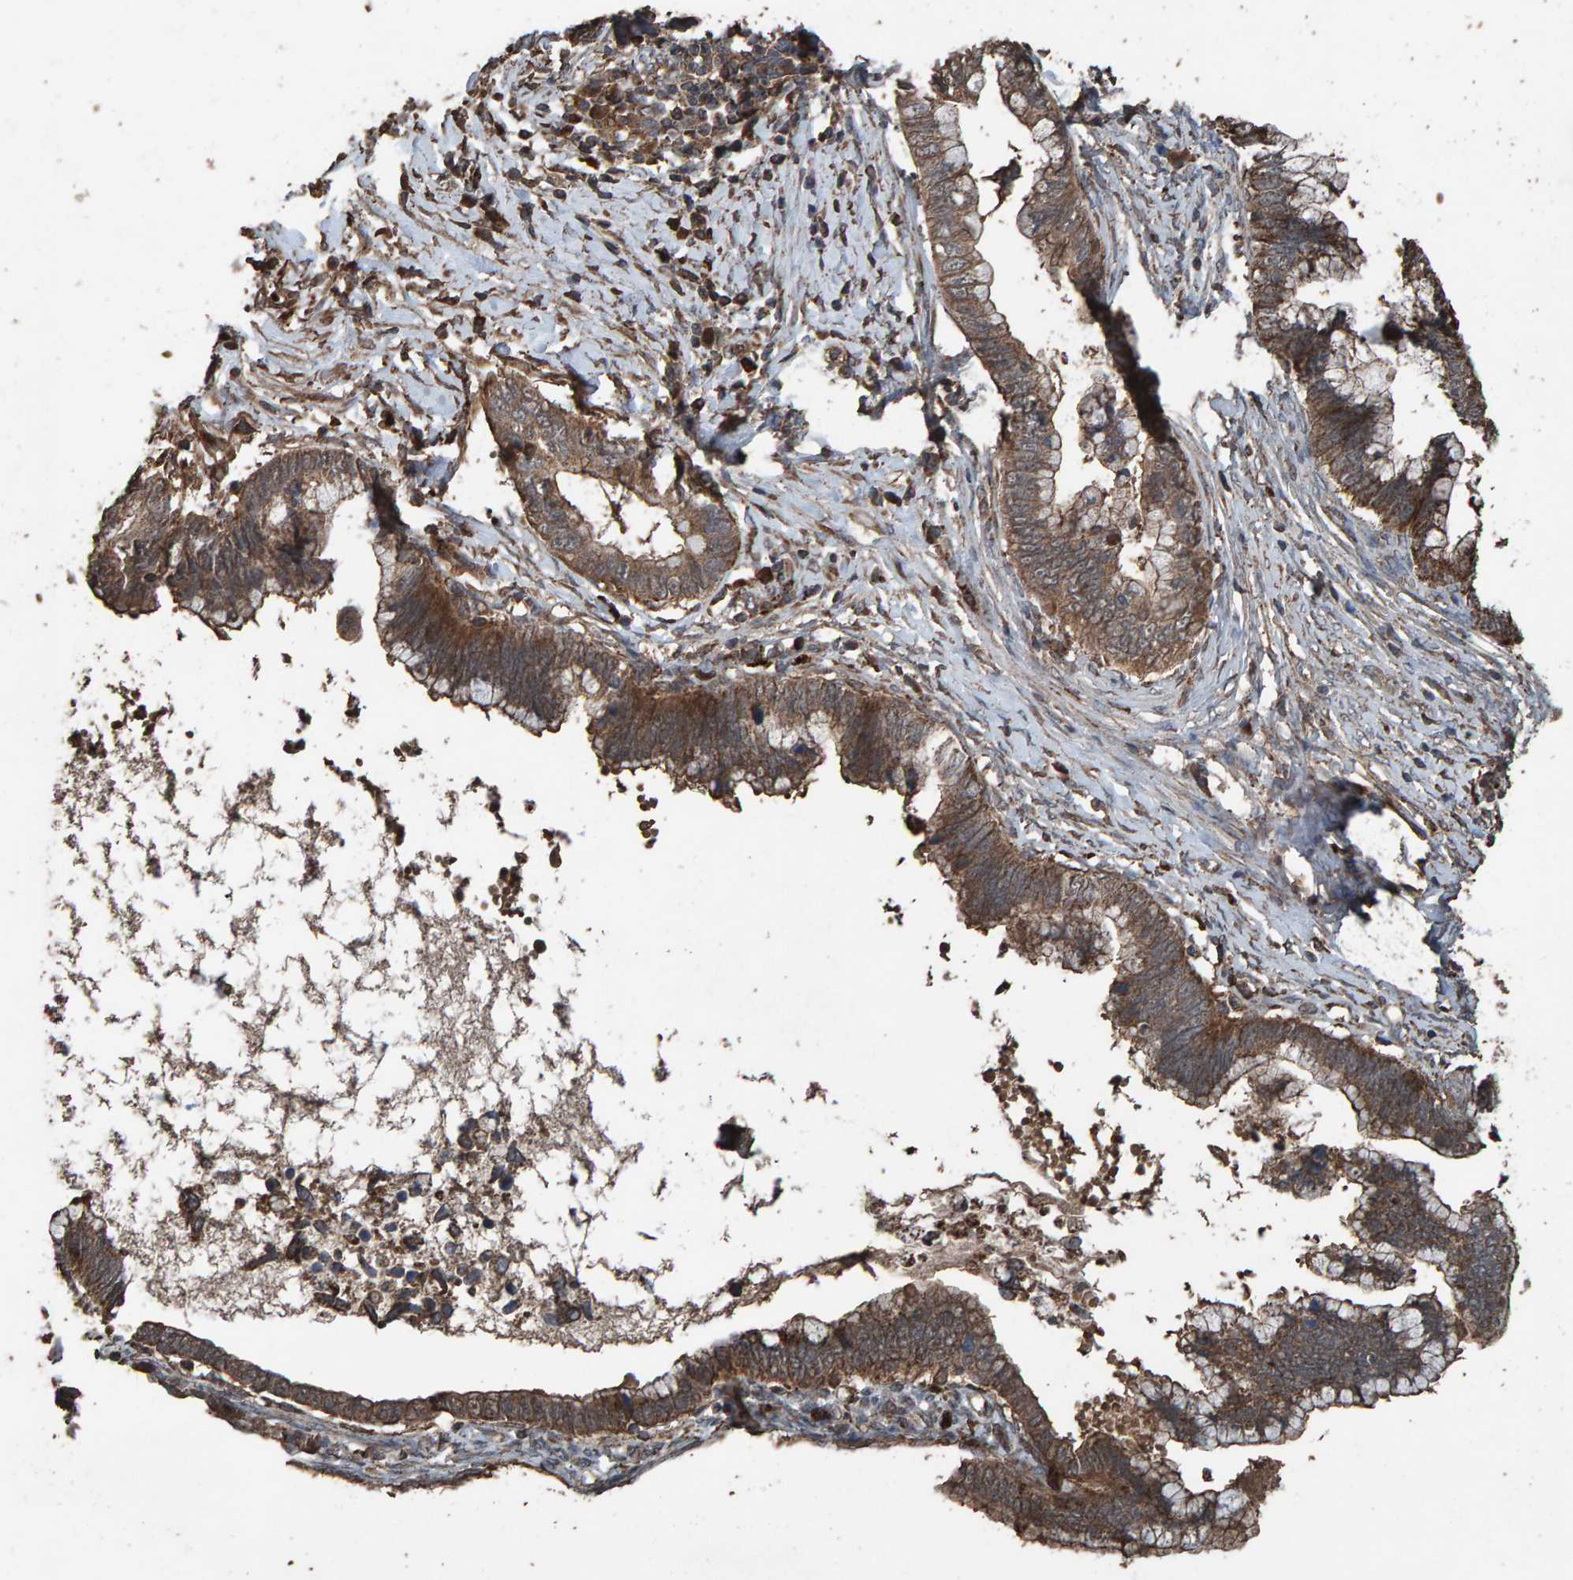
{"staining": {"intensity": "strong", "quantity": "25%-75%", "location": "cytoplasmic/membranous"}, "tissue": "cervical cancer", "cell_type": "Tumor cells", "image_type": "cancer", "snomed": [{"axis": "morphology", "description": "Adenocarcinoma, NOS"}, {"axis": "topography", "description": "Cervix"}], "caption": "Cervical adenocarcinoma stained with DAB immunohistochemistry (IHC) exhibits high levels of strong cytoplasmic/membranous positivity in approximately 25%-75% of tumor cells.", "gene": "DUS1L", "patient": {"sex": "female", "age": 44}}